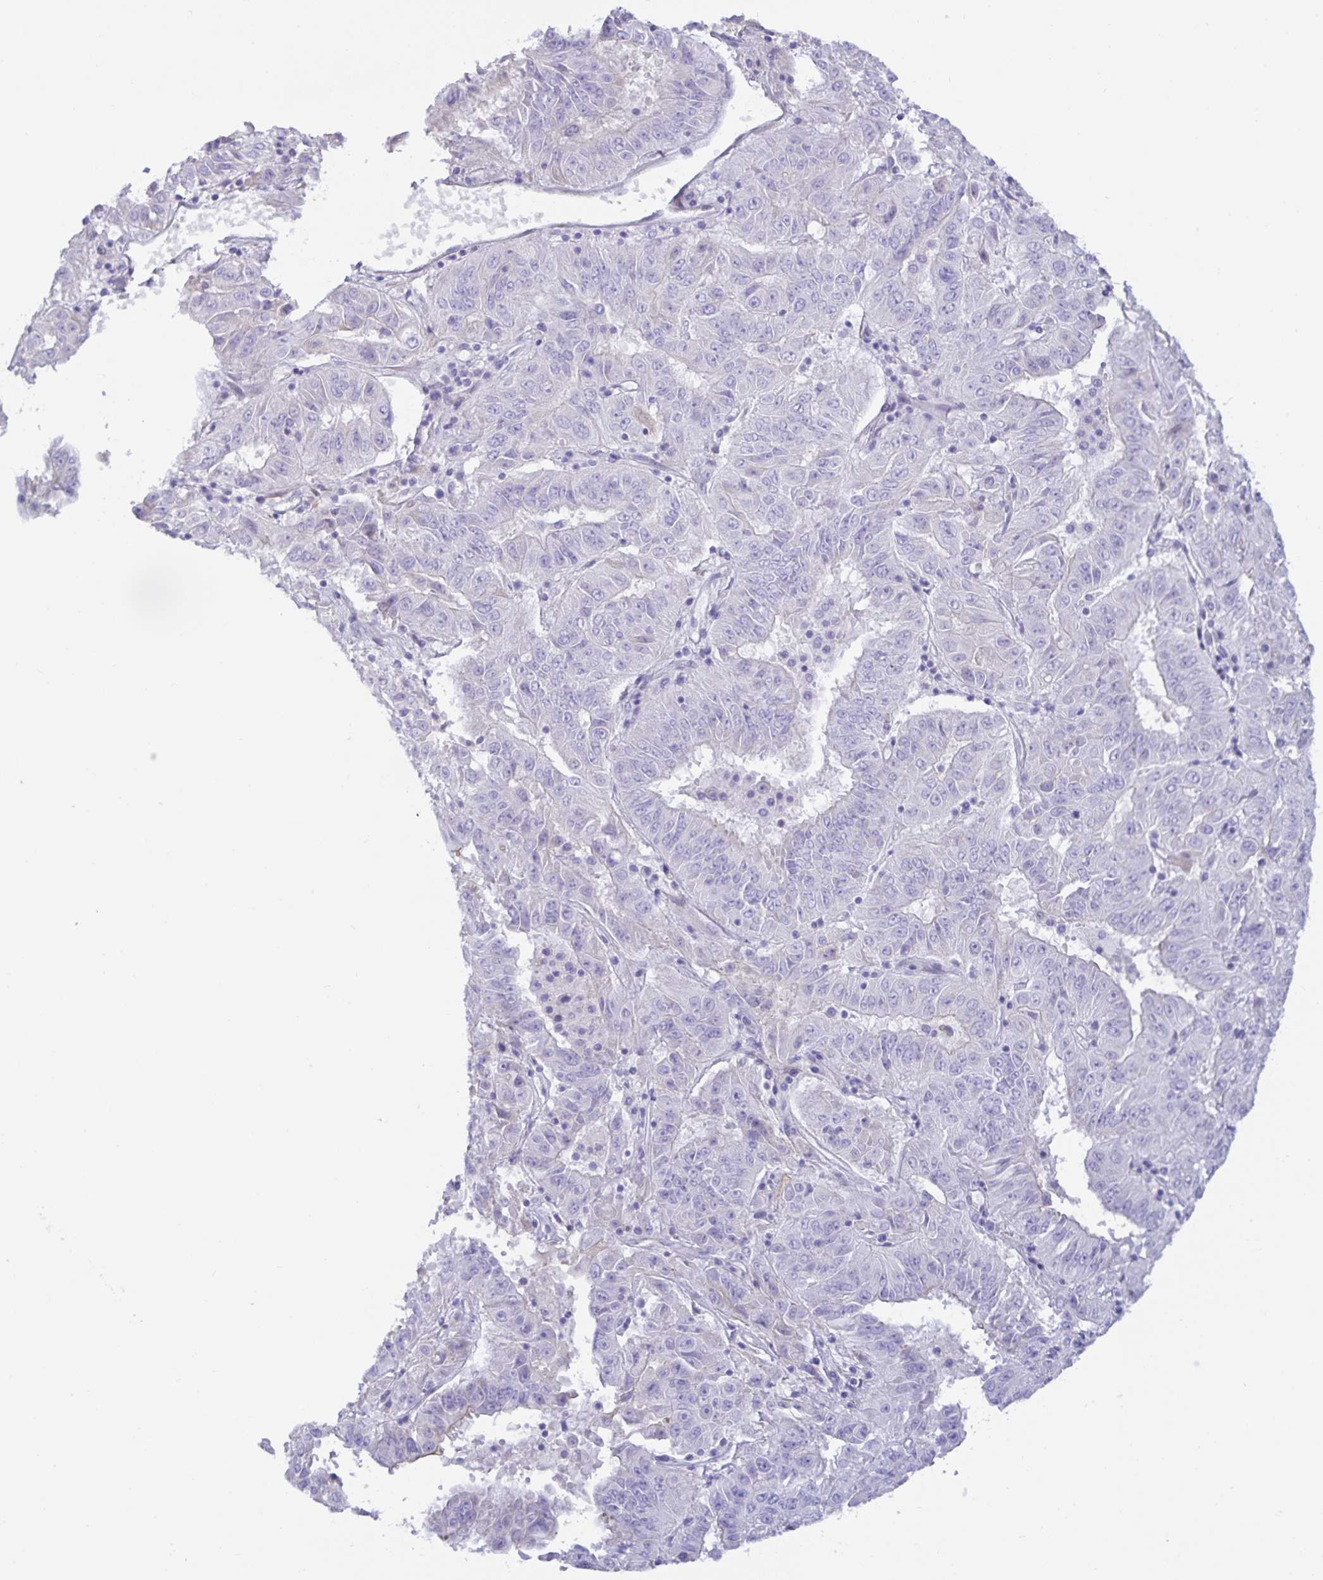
{"staining": {"intensity": "negative", "quantity": "none", "location": "none"}, "tissue": "pancreatic cancer", "cell_type": "Tumor cells", "image_type": "cancer", "snomed": [{"axis": "morphology", "description": "Adenocarcinoma, NOS"}, {"axis": "topography", "description": "Pancreas"}], "caption": "Pancreatic cancer was stained to show a protein in brown. There is no significant staining in tumor cells.", "gene": "SPAG4", "patient": {"sex": "male", "age": 63}}